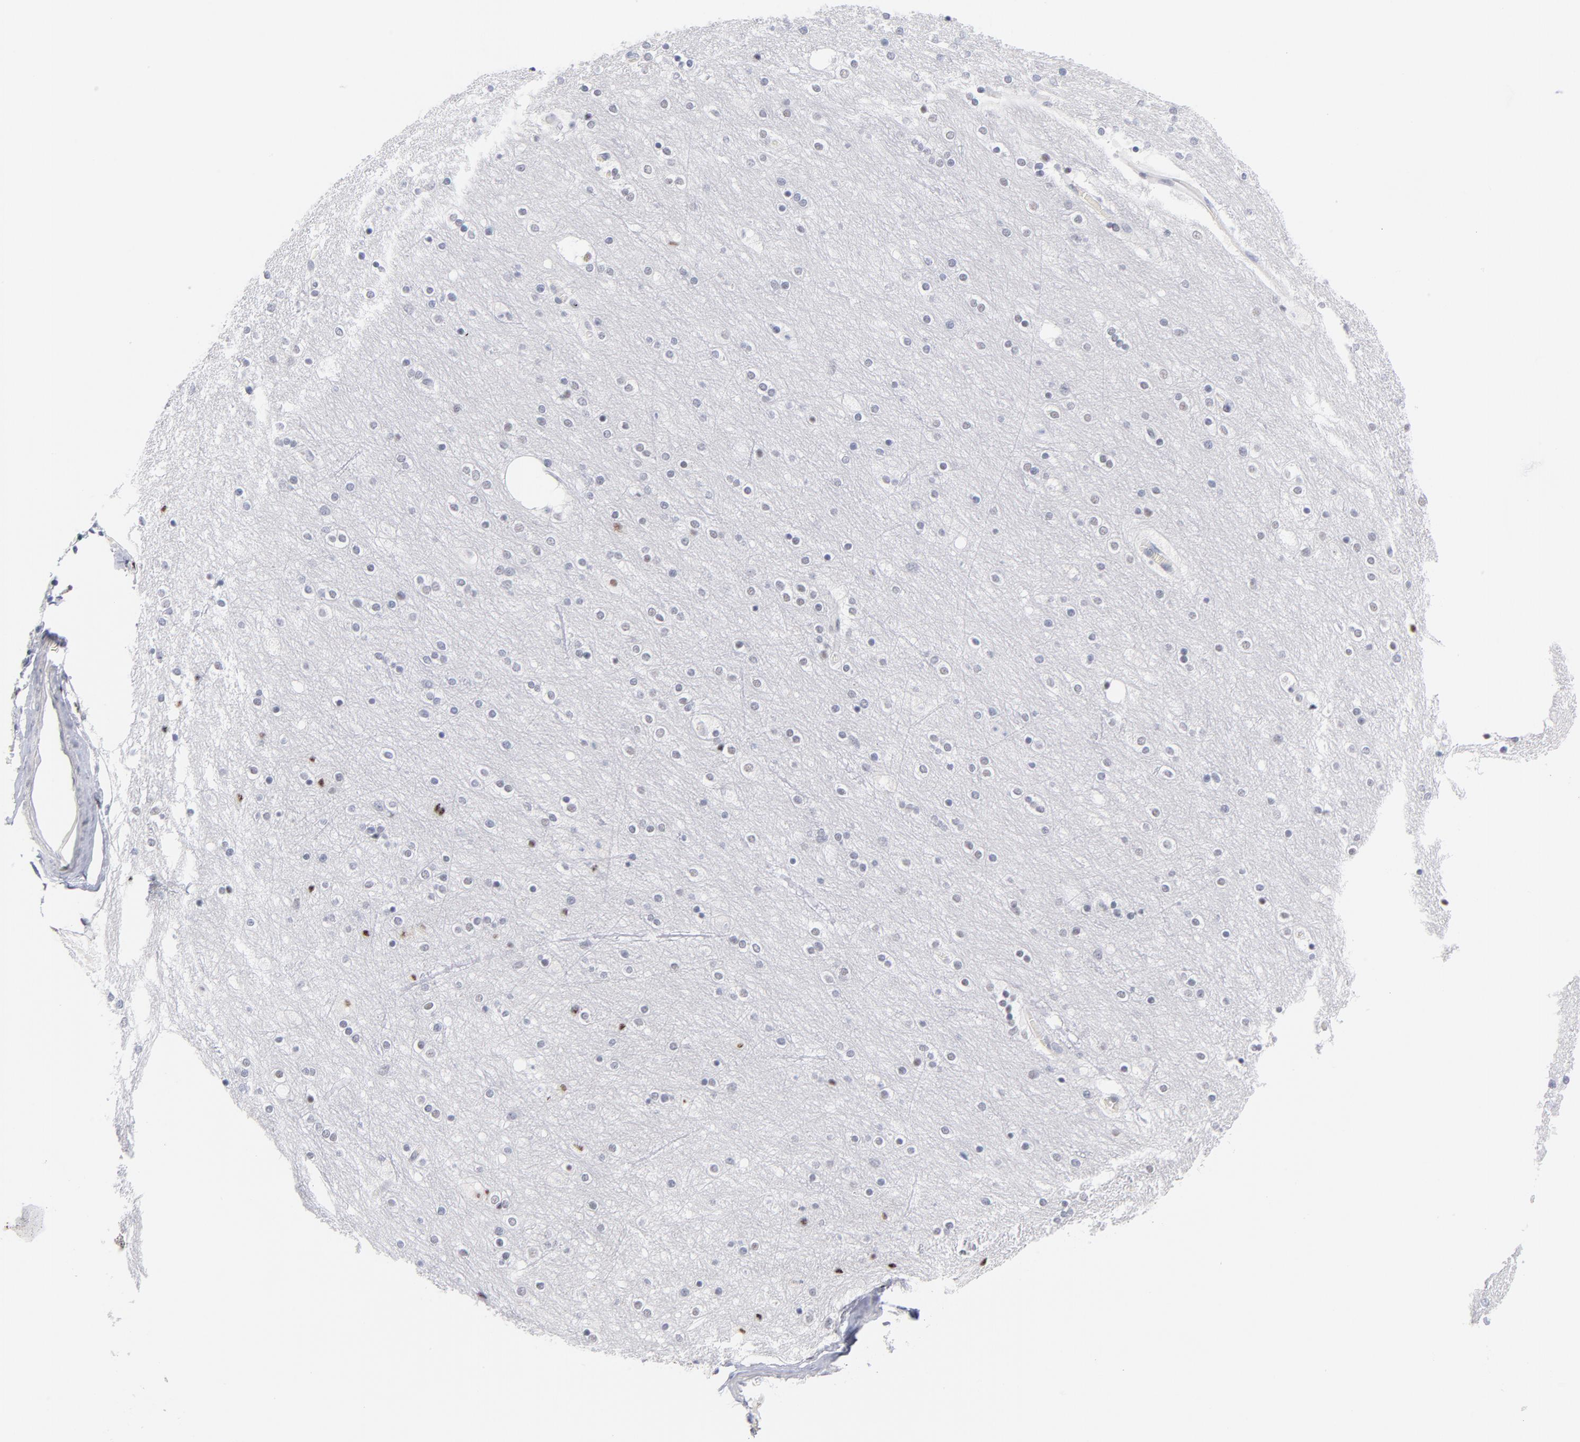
{"staining": {"intensity": "negative", "quantity": "none", "location": "none"}, "tissue": "cerebral cortex", "cell_type": "Endothelial cells", "image_type": "normal", "snomed": [{"axis": "morphology", "description": "Normal tissue, NOS"}, {"axis": "topography", "description": "Cerebral cortex"}], "caption": "Endothelial cells show no significant positivity in benign cerebral cortex. (Brightfield microscopy of DAB (3,3'-diaminobenzidine) IHC at high magnification).", "gene": "KHNYN", "patient": {"sex": "female", "age": 54}}